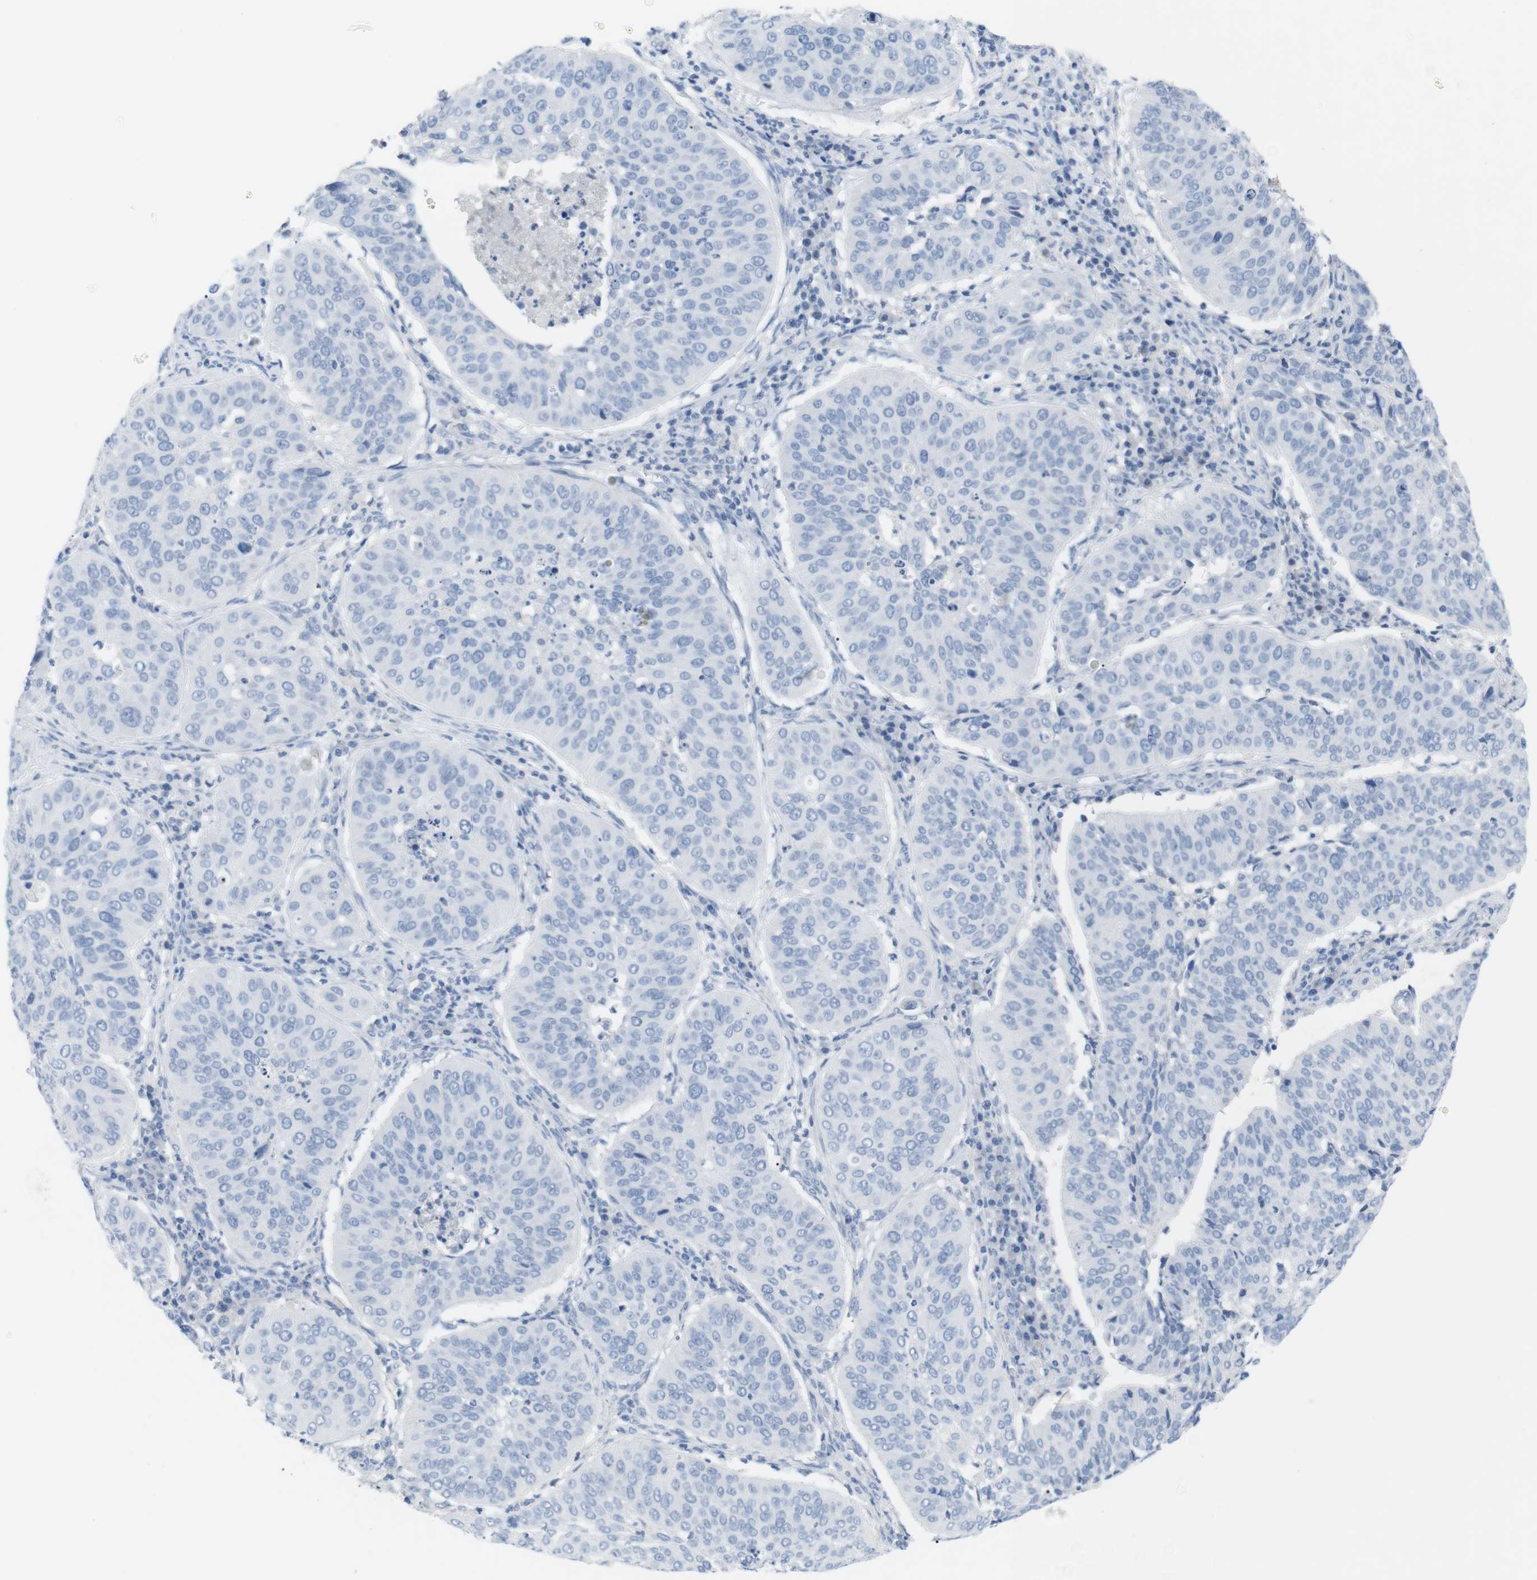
{"staining": {"intensity": "negative", "quantity": "none", "location": "none"}, "tissue": "cervical cancer", "cell_type": "Tumor cells", "image_type": "cancer", "snomed": [{"axis": "morphology", "description": "Normal tissue, NOS"}, {"axis": "morphology", "description": "Squamous cell carcinoma, NOS"}, {"axis": "topography", "description": "Cervix"}], "caption": "The image displays no staining of tumor cells in cervical cancer (squamous cell carcinoma). (Stains: DAB (3,3'-diaminobenzidine) IHC with hematoxylin counter stain, Microscopy: brightfield microscopy at high magnification).", "gene": "HBG2", "patient": {"sex": "female", "age": 39}}